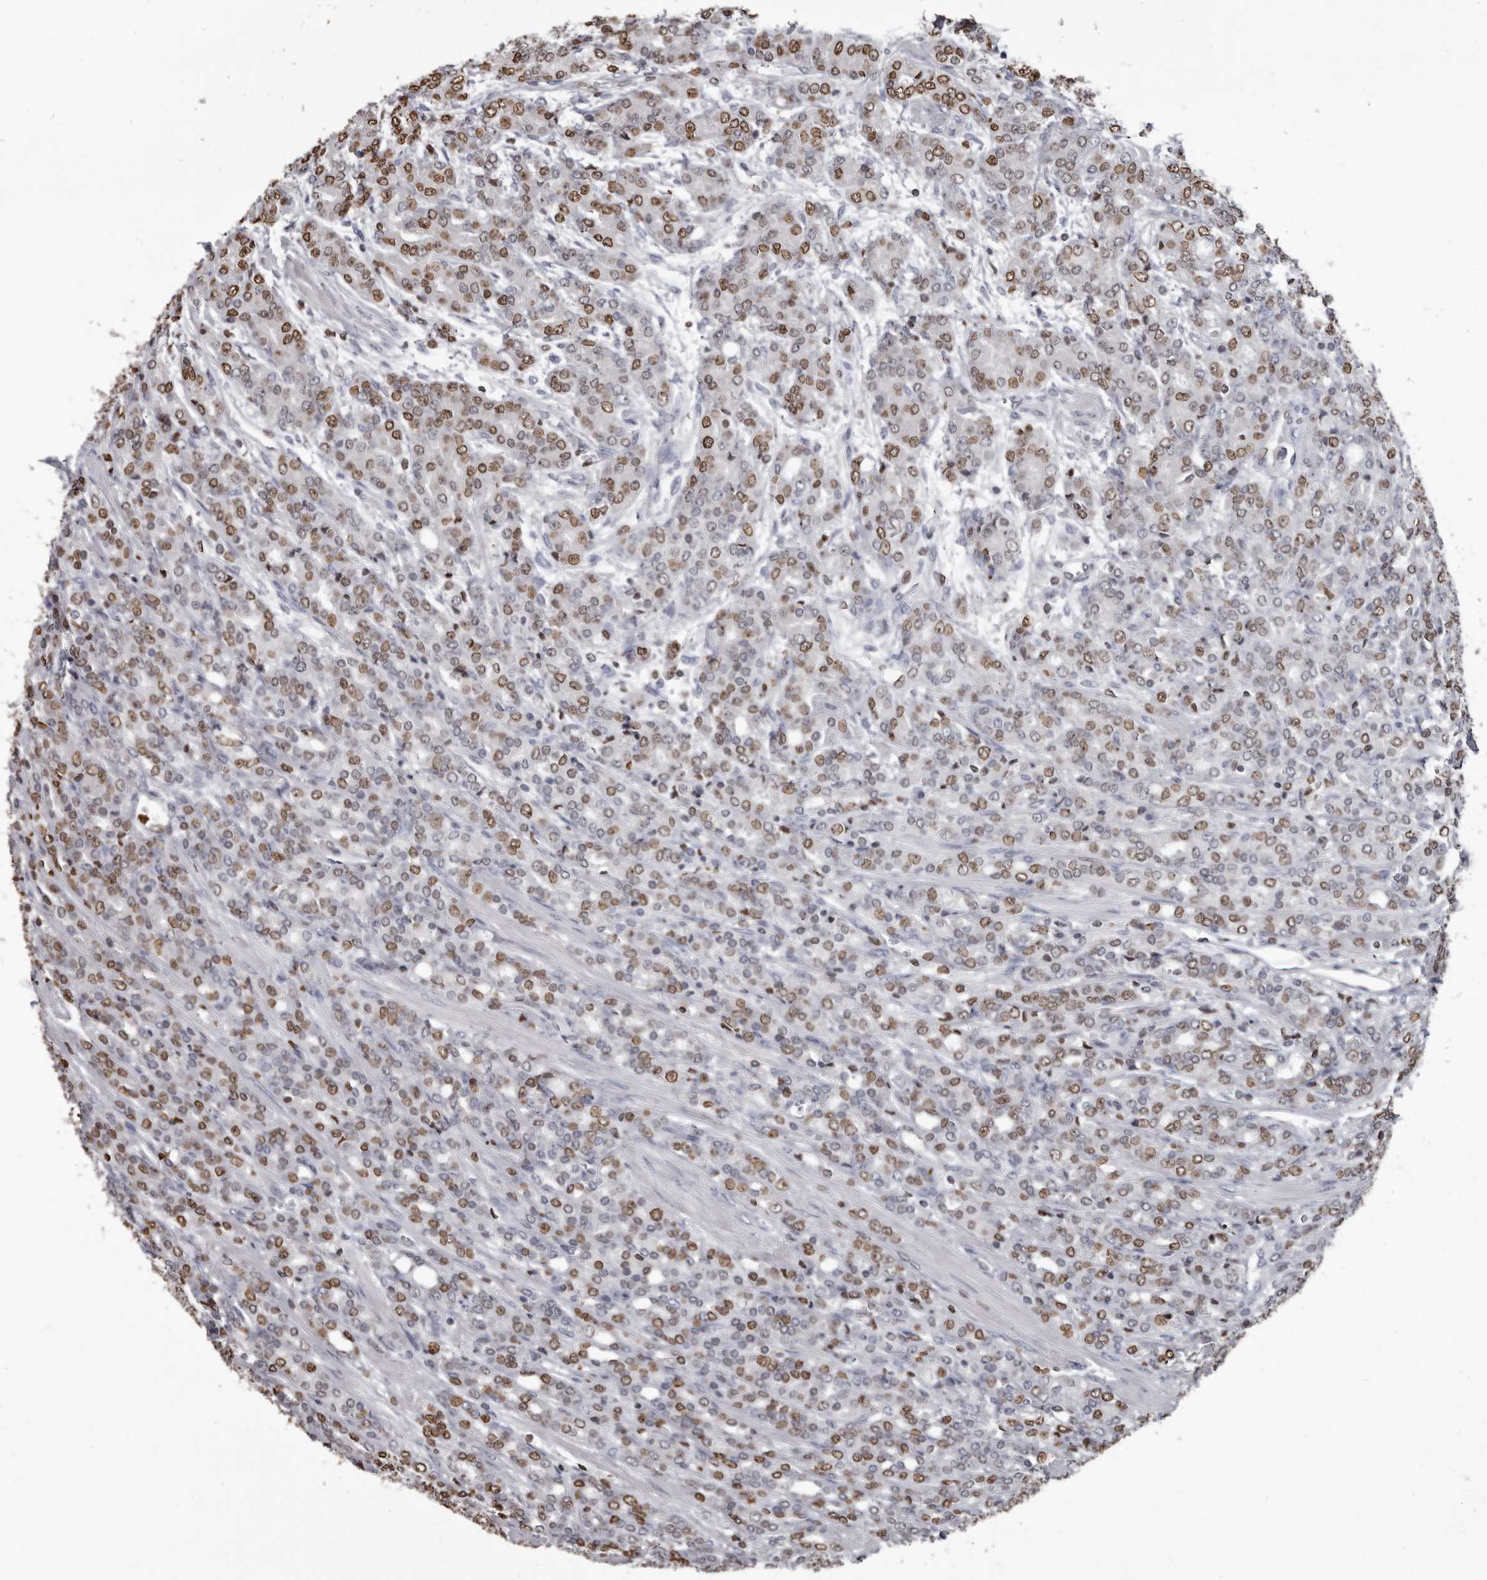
{"staining": {"intensity": "moderate", "quantity": ">75%", "location": "nuclear"}, "tissue": "prostate cancer", "cell_type": "Tumor cells", "image_type": "cancer", "snomed": [{"axis": "morphology", "description": "Adenocarcinoma, High grade"}, {"axis": "topography", "description": "Prostate"}], "caption": "Adenocarcinoma (high-grade) (prostate) stained for a protein (brown) shows moderate nuclear positive expression in about >75% of tumor cells.", "gene": "AHR", "patient": {"sex": "male", "age": 62}}